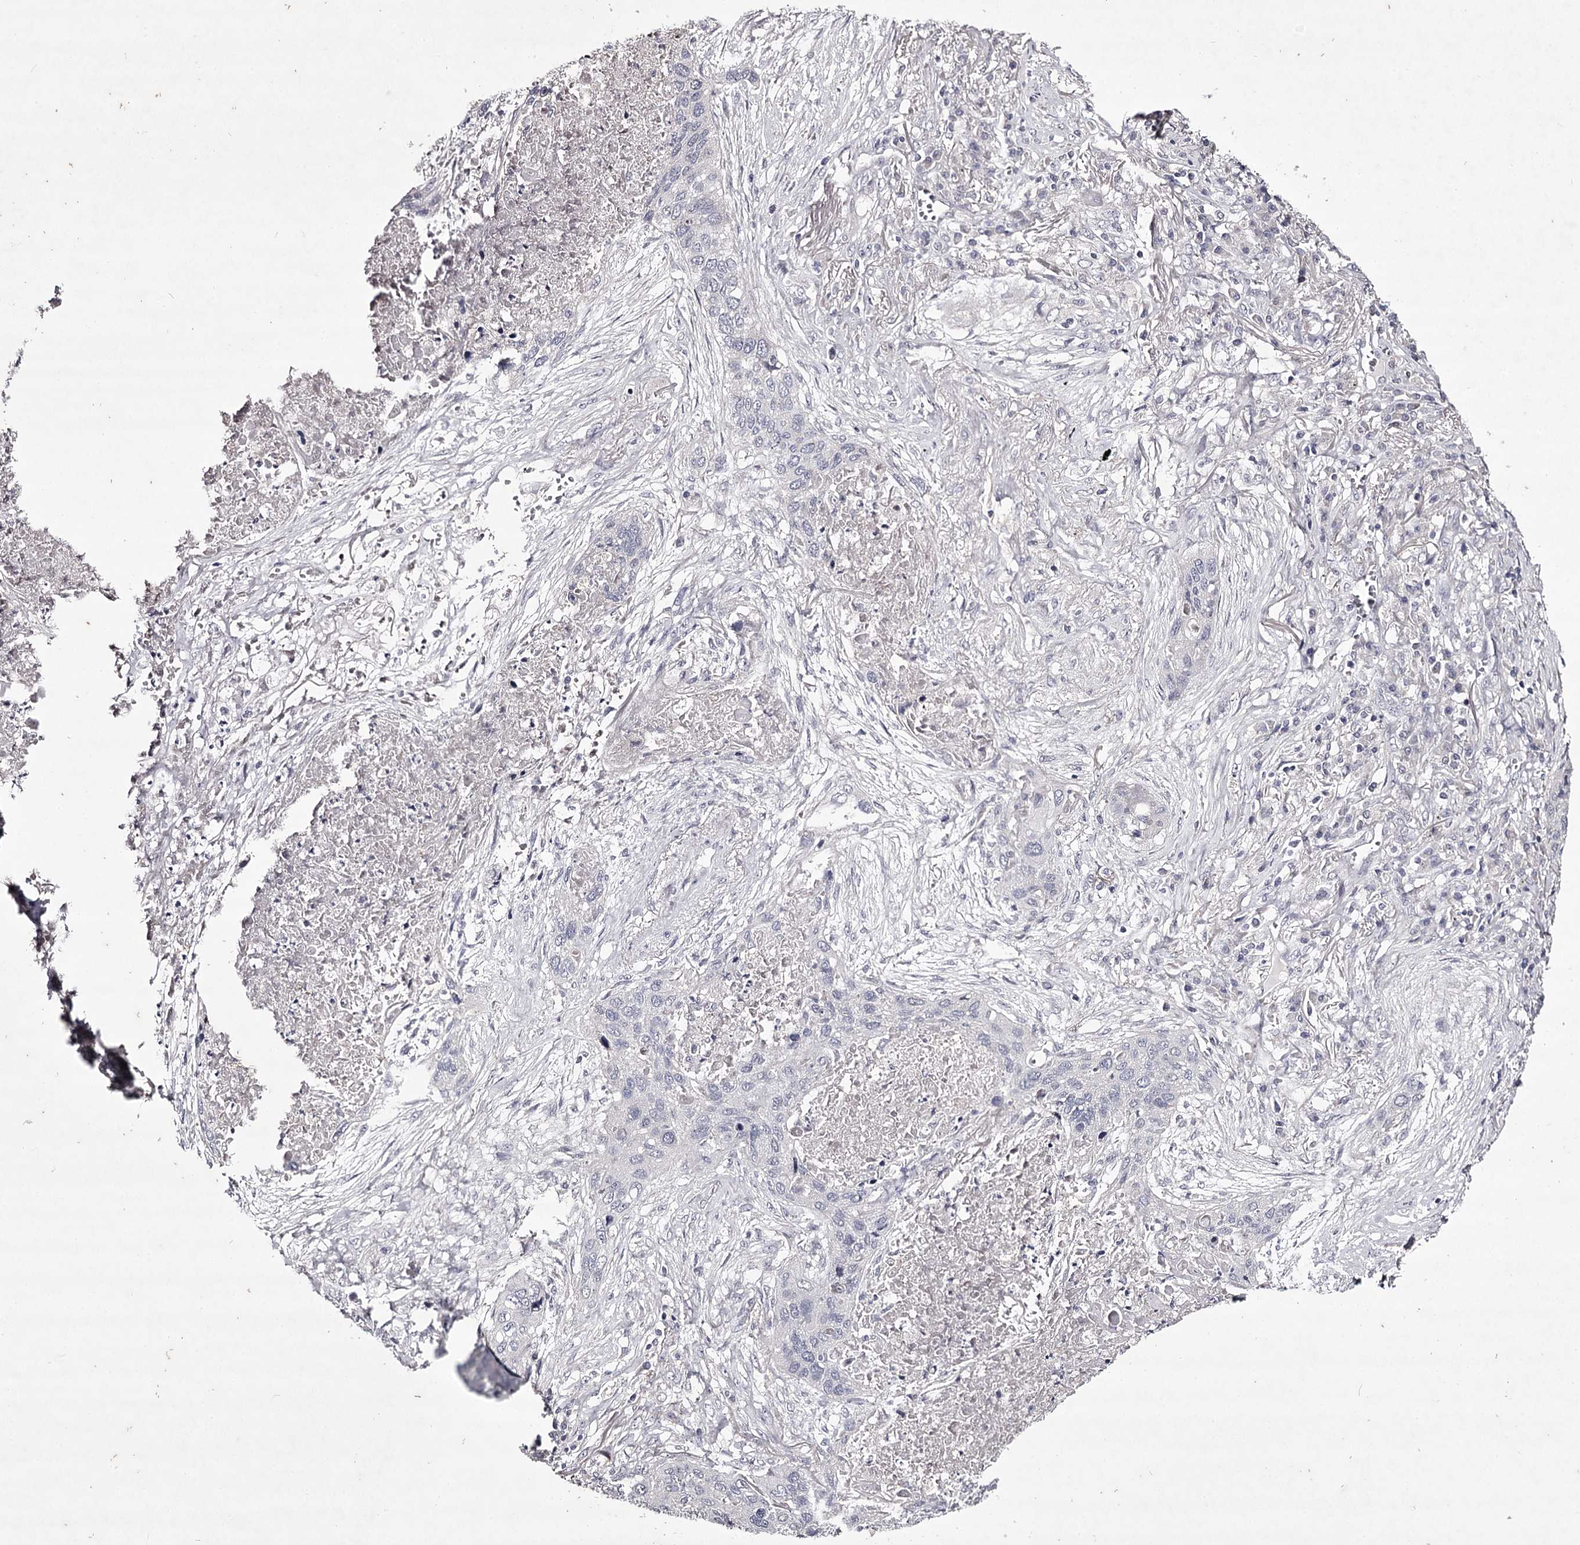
{"staining": {"intensity": "negative", "quantity": "none", "location": "none"}, "tissue": "lung cancer", "cell_type": "Tumor cells", "image_type": "cancer", "snomed": [{"axis": "morphology", "description": "Squamous cell carcinoma, NOS"}, {"axis": "topography", "description": "Lung"}], "caption": "This is an IHC micrograph of human lung squamous cell carcinoma. There is no positivity in tumor cells.", "gene": "PRM2", "patient": {"sex": "female", "age": 63}}